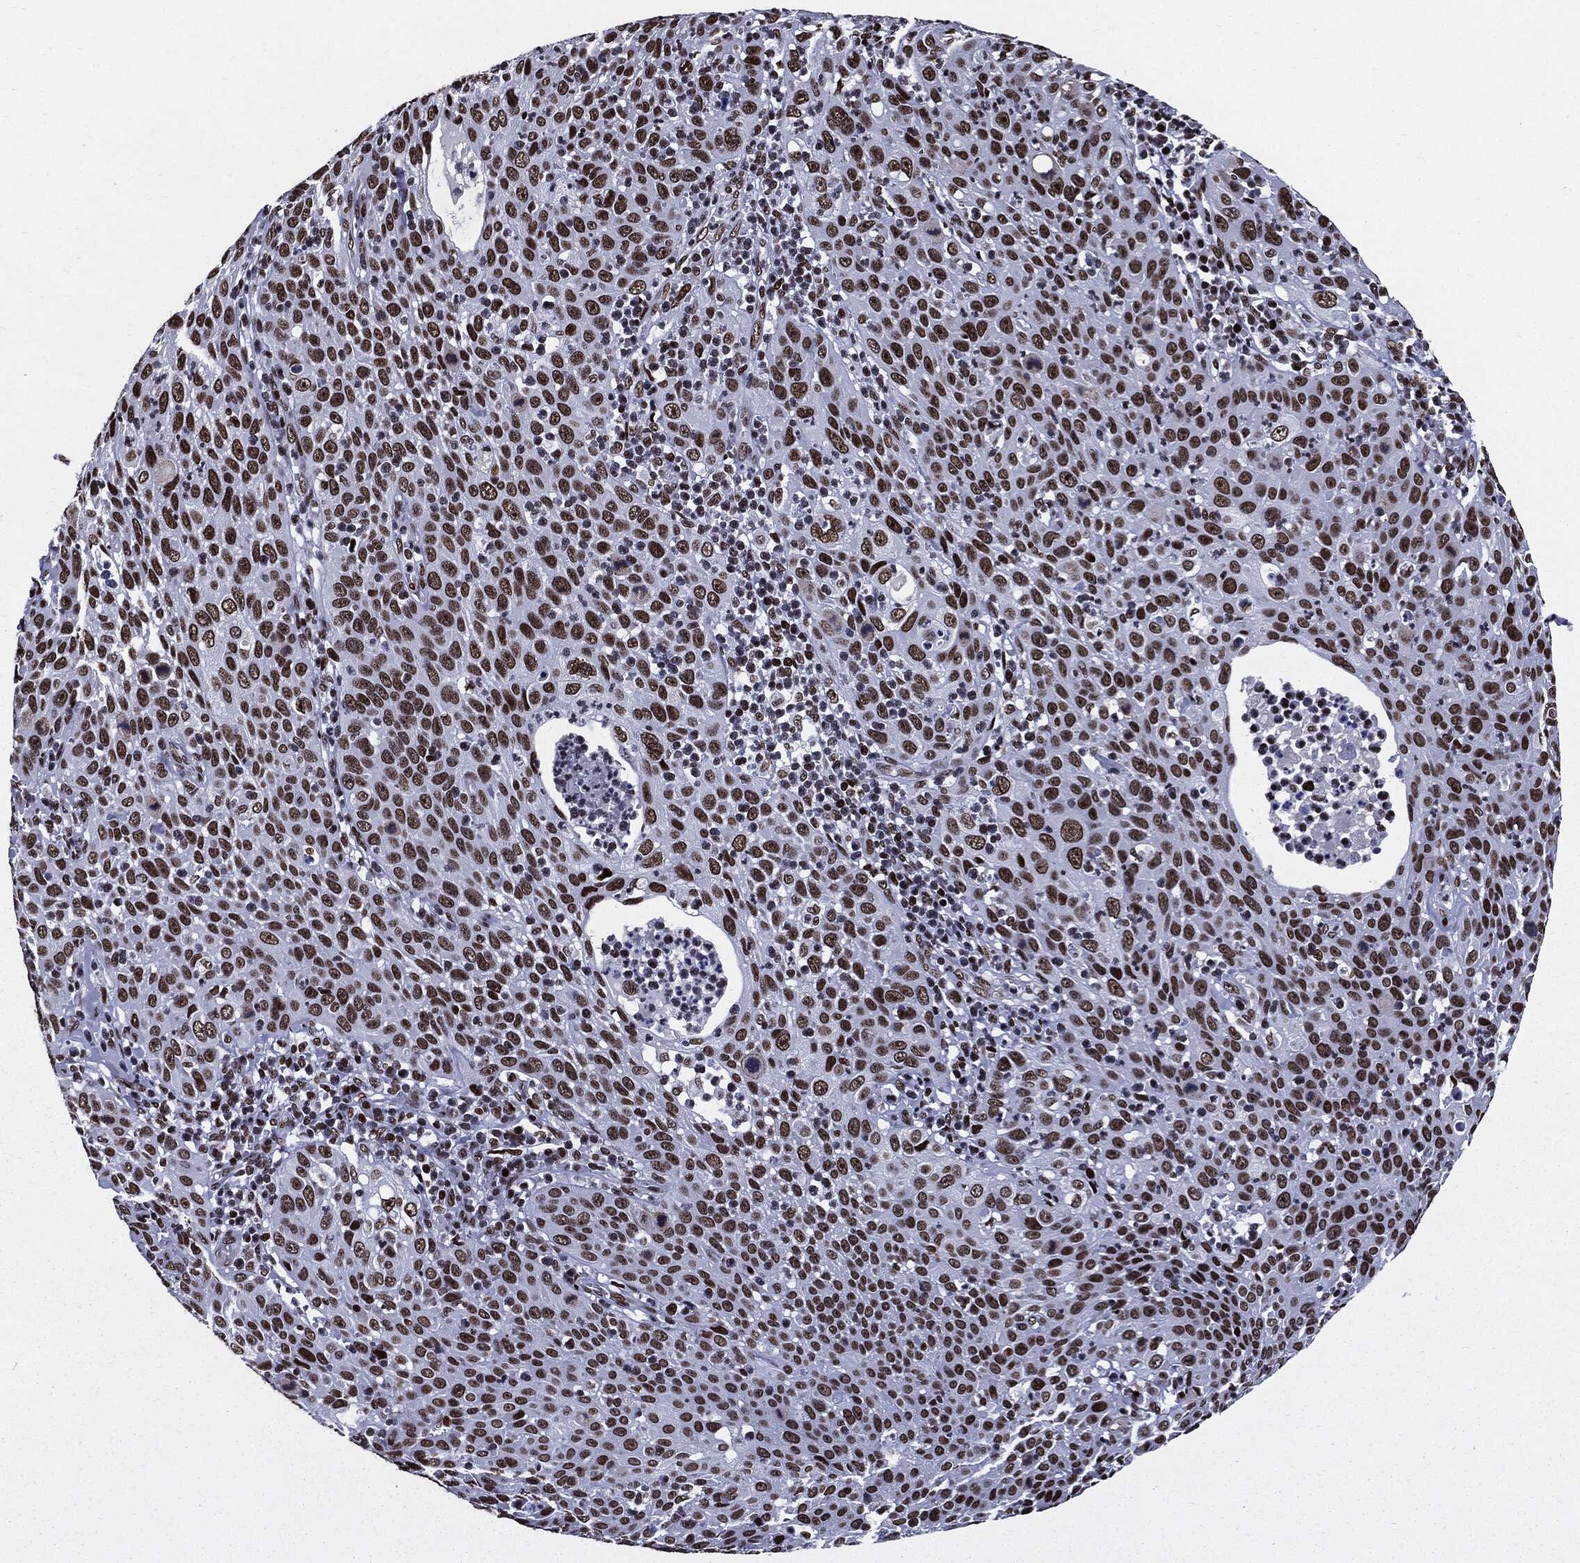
{"staining": {"intensity": "strong", "quantity": ">75%", "location": "nuclear"}, "tissue": "cervical cancer", "cell_type": "Tumor cells", "image_type": "cancer", "snomed": [{"axis": "morphology", "description": "Squamous cell carcinoma, NOS"}, {"axis": "topography", "description": "Cervix"}], "caption": "Tumor cells reveal high levels of strong nuclear positivity in approximately >75% of cells in human cervical cancer (squamous cell carcinoma).", "gene": "ZFP91", "patient": {"sex": "female", "age": 26}}